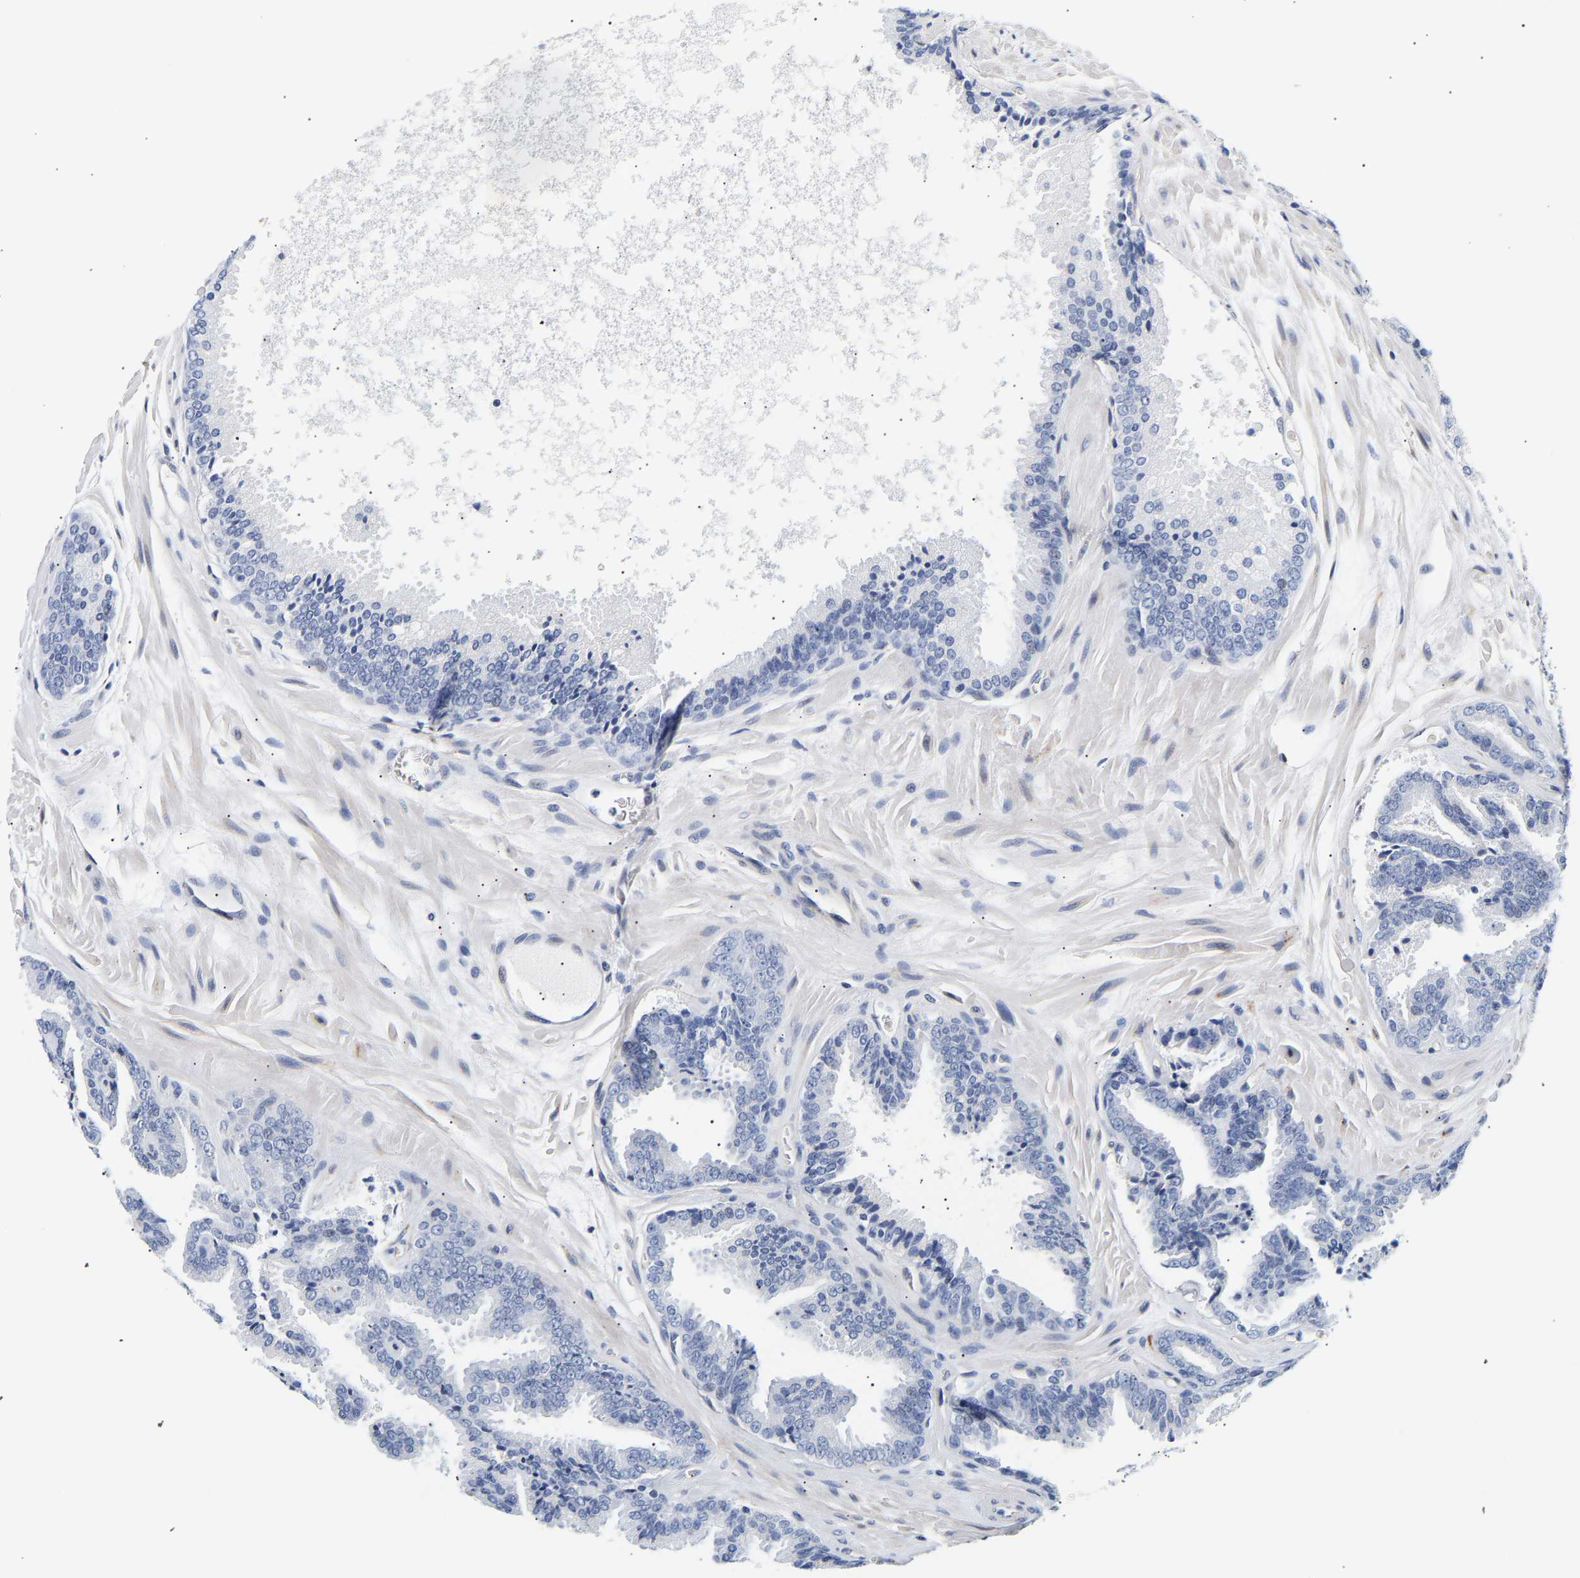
{"staining": {"intensity": "negative", "quantity": "none", "location": "none"}, "tissue": "prostate cancer", "cell_type": "Tumor cells", "image_type": "cancer", "snomed": [{"axis": "morphology", "description": "Adenocarcinoma, High grade"}, {"axis": "topography", "description": "Prostate"}], "caption": "Protein analysis of prostate high-grade adenocarcinoma displays no significant staining in tumor cells.", "gene": "IGFBP7", "patient": {"sex": "male", "age": 65}}